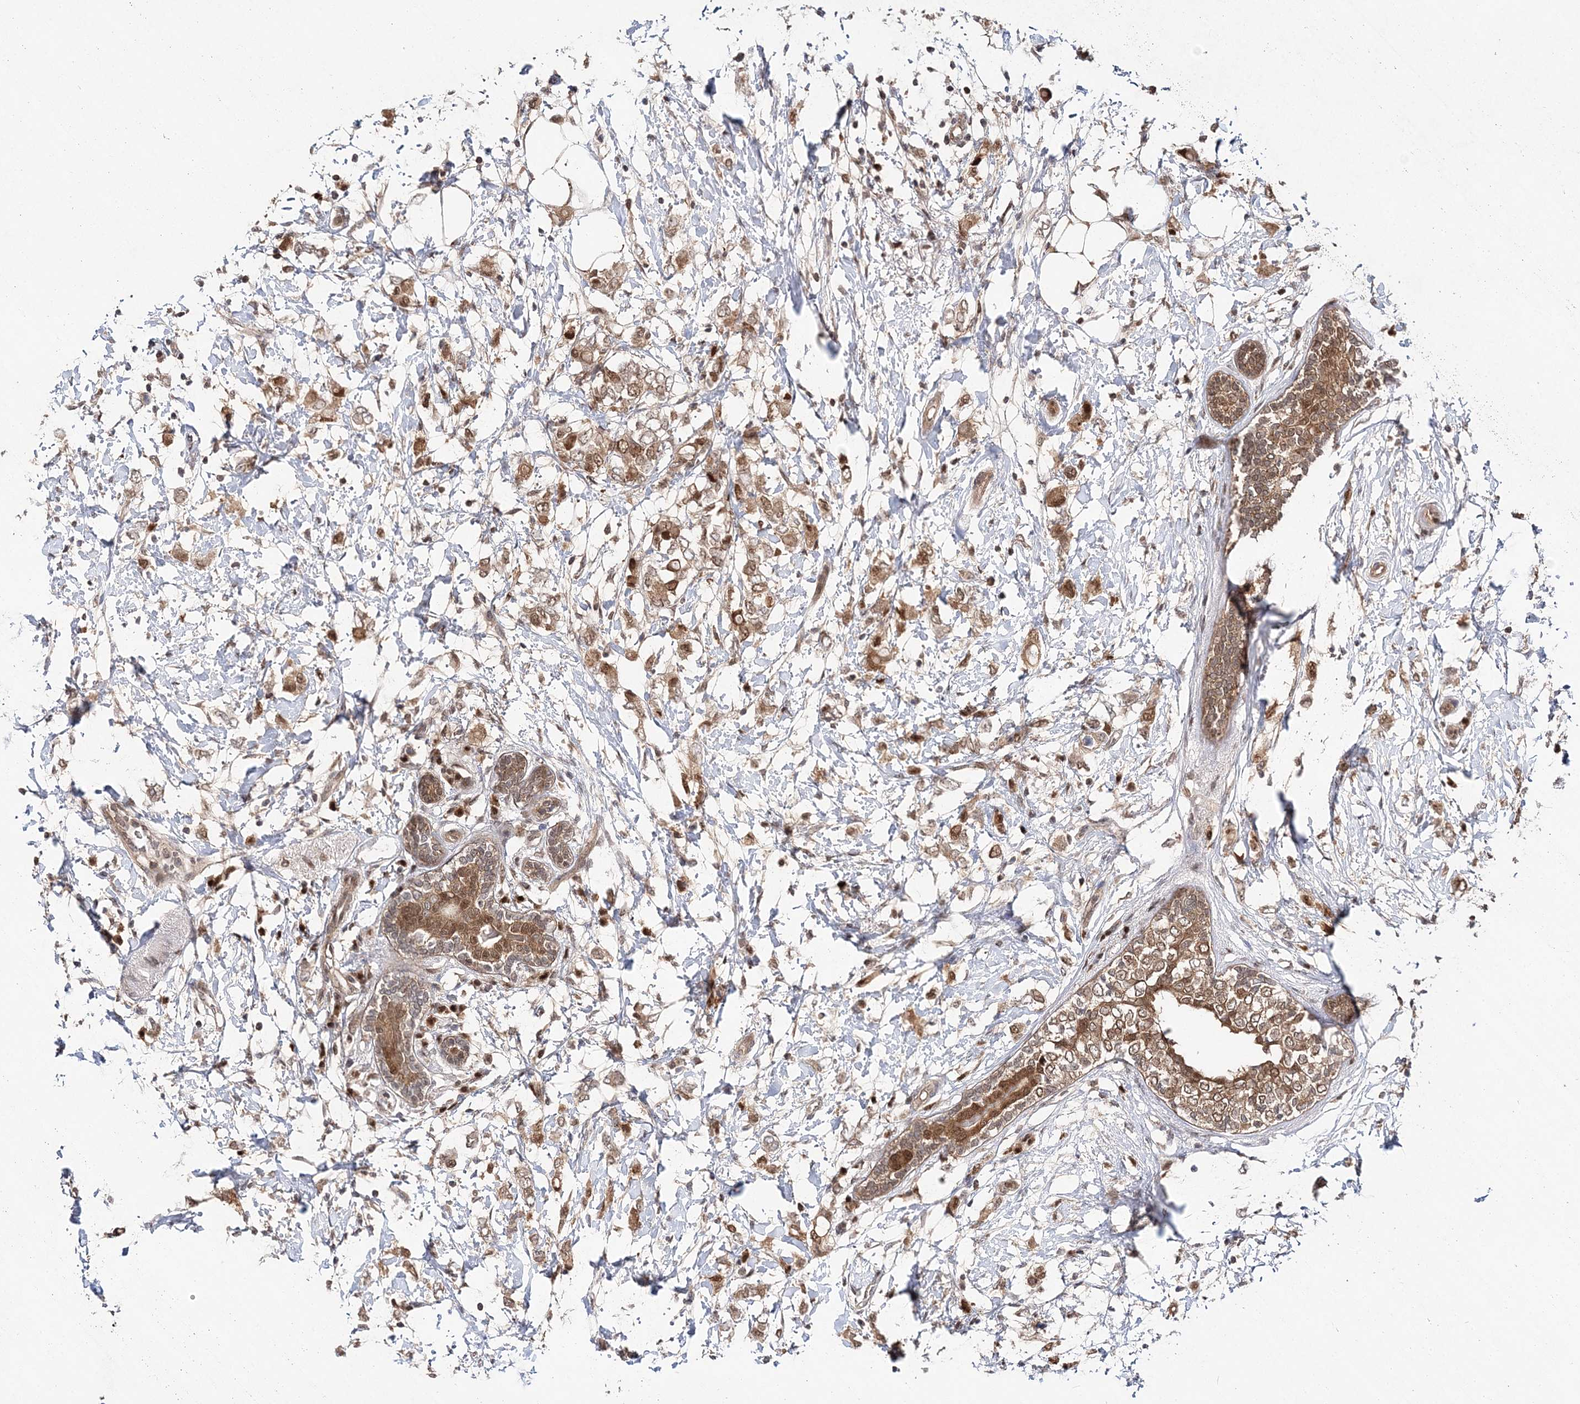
{"staining": {"intensity": "moderate", "quantity": ">75%", "location": "cytoplasmic/membranous"}, "tissue": "breast cancer", "cell_type": "Tumor cells", "image_type": "cancer", "snomed": [{"axis": "morphology", "description": "Normal tissue, NOS"}, {"axis": "morphology", "description": "Lobular carcinoma"}, {"axis": "topography", "description": "Breast"}], "caption": "This is an image of immunohistochemistry staining of breast lobular carcinoma, which shows moderate expression in the cytoplasmic/membranous of tumor cells.", "gene": "NIF3L1", "patient": {"sex": "female", "age": 47}}